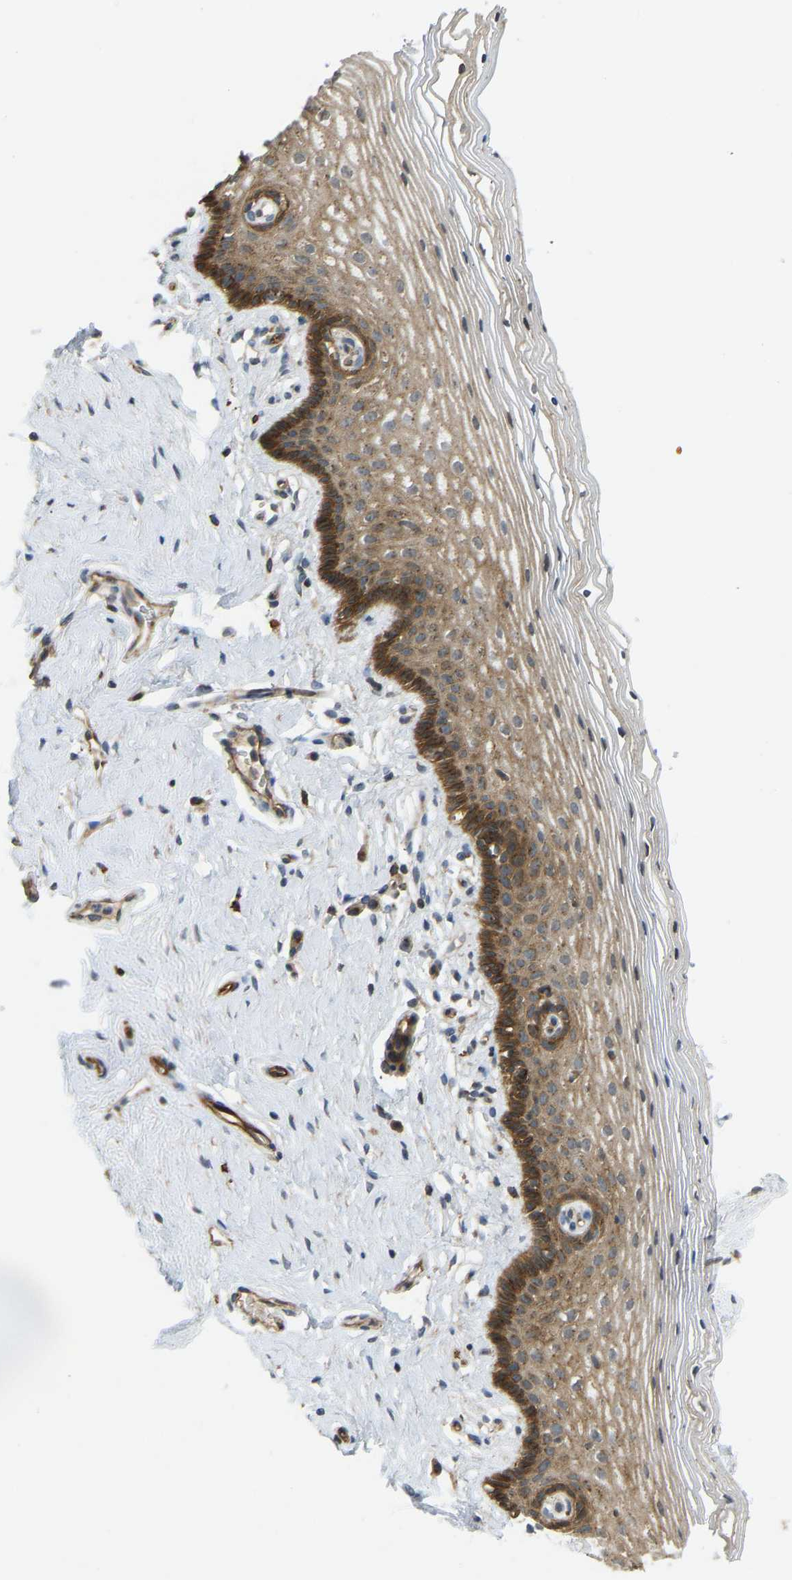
{"staining": {"intensity": "moderate", "quantity": ">75%", "location": "cytoplasmic/membranous"}, "tissue": "vagina", "cell_type": "Squamous epithelial cells", "image_type": "normal", "snomed": [{"axis": "morphology", "description": "Normal tissue, NOS"}, {"axis": "topography", "description": "Vagina"}], "caption": "Immunohistochemical staining of benign human vagina exhibits moderate cytoplasmic/membranous protein staining in about >75% of squamous epithelial cells. The protein of interest is stained brown, and the nuclei are stained in blue (DAB IHC with brightfield microscopy, high magnification).", "gene": "KIAA1671", "patient": {"sex": "female", "age": 32}}